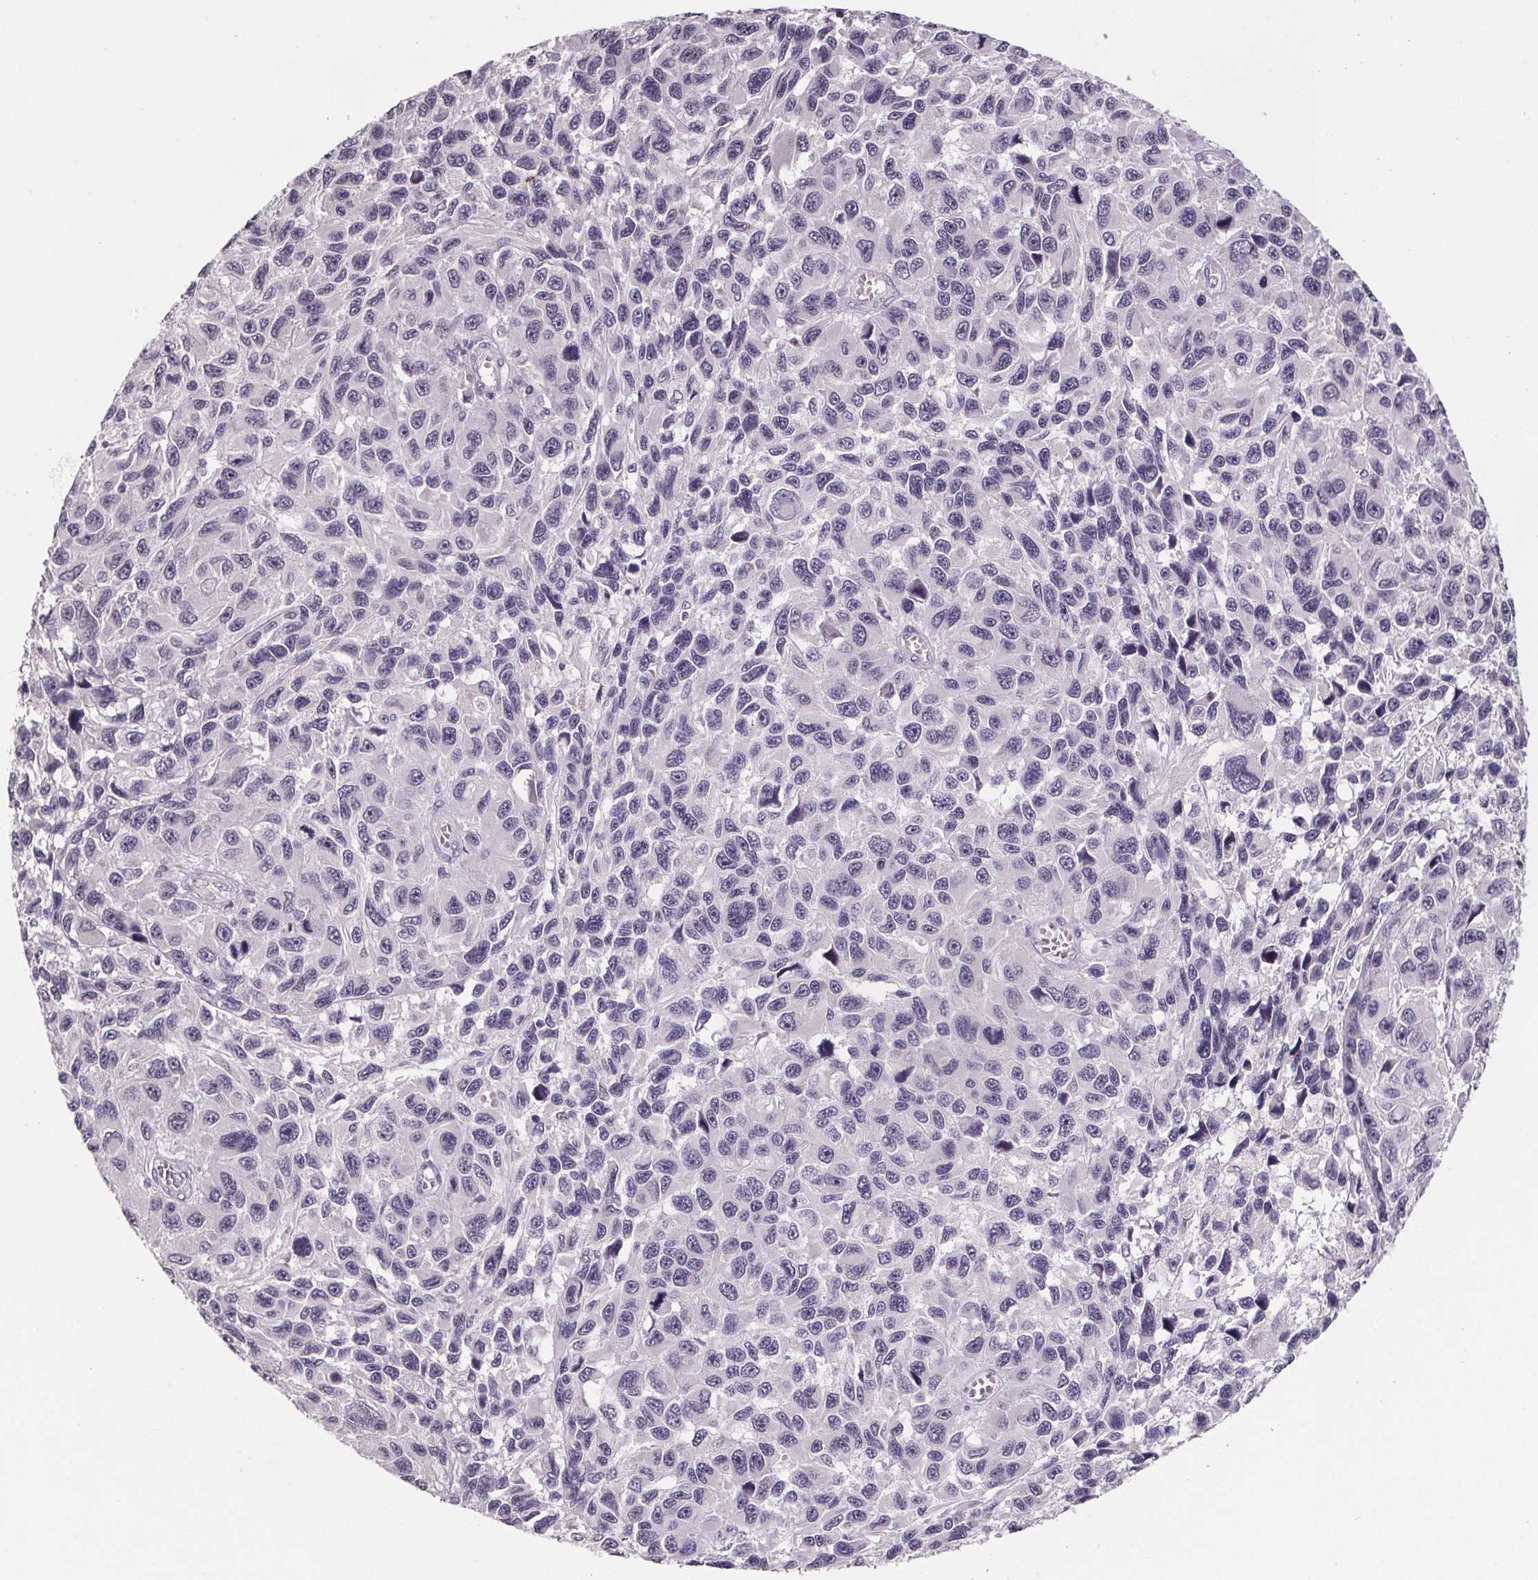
{"staining": {"intensity": "negative", "quantity": "none", "location": "none"}, "tissue": "melanoma", "cell_type": "Tumor cells", "image_type": "cancer", "snomed": [{"axis": "morphology", "description": "Malignant melanoma, NOS"}, {"axis": "topography", "description": "Skin"}], "caption": "IHC of melanoma exhibits no positivity in tumor cells.", "gene": "NKX6-1", "patient": {"sex": "male", "age": 53}}